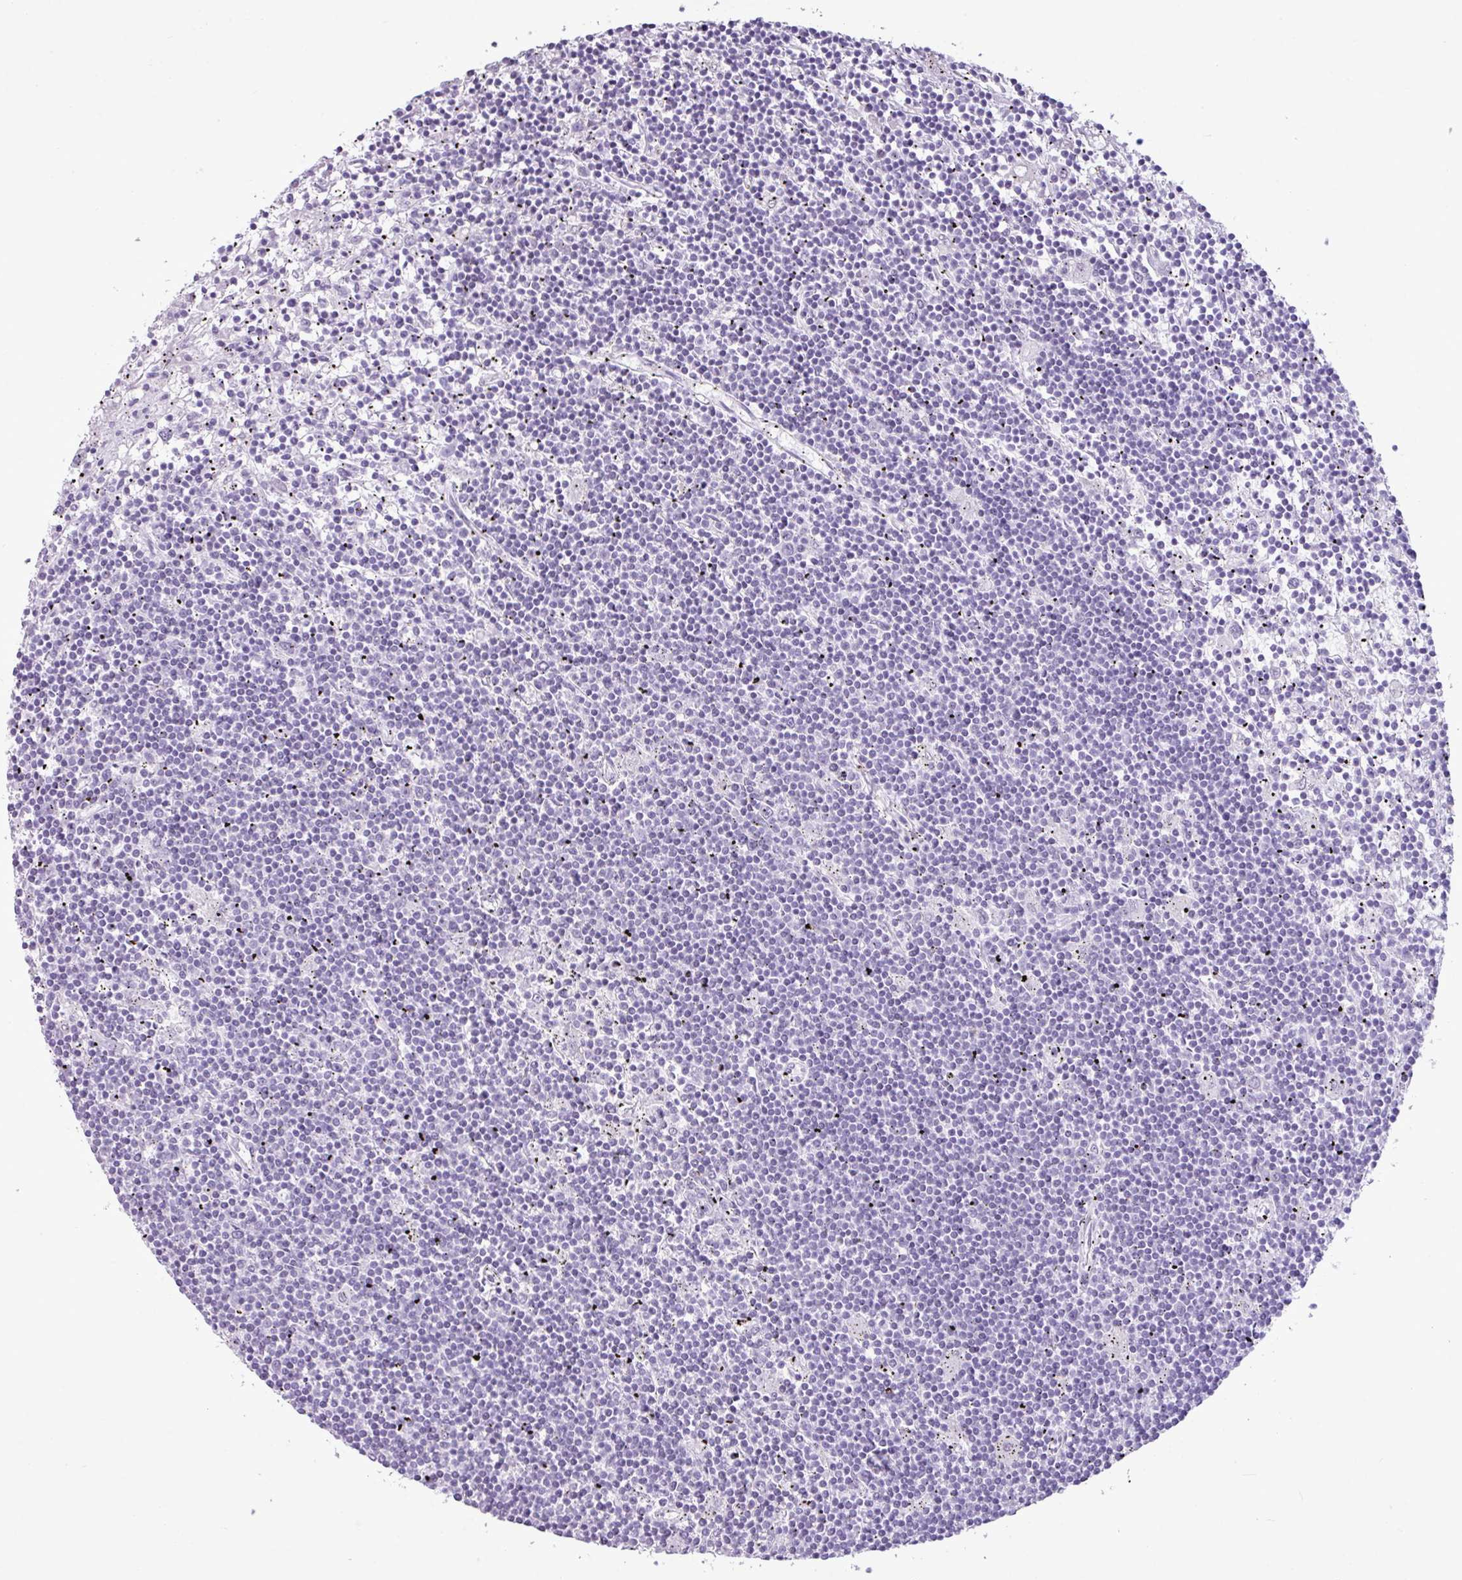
{"staining": {"intensity": "negative", "quantity": "none", "location": "none"}, "tissue": "lymphoma", "cell_type": "Tumor cells", "image_type": "cancer", "snomed": [{"axis": "morphology", "description": "Malignant lymphoma, non-Hodgkin's type, Low grade"}, {"axis": "topography", "description": "Spleen"}], "caption": "Low-grade malignant lymphoma, non-Hodgkin's type stained for a protein using immunohistochemistry (IHC) reveals no positivity tumor cells.", "gene": "AMY2A", "patient": {"sex": "male", "age": 76}}